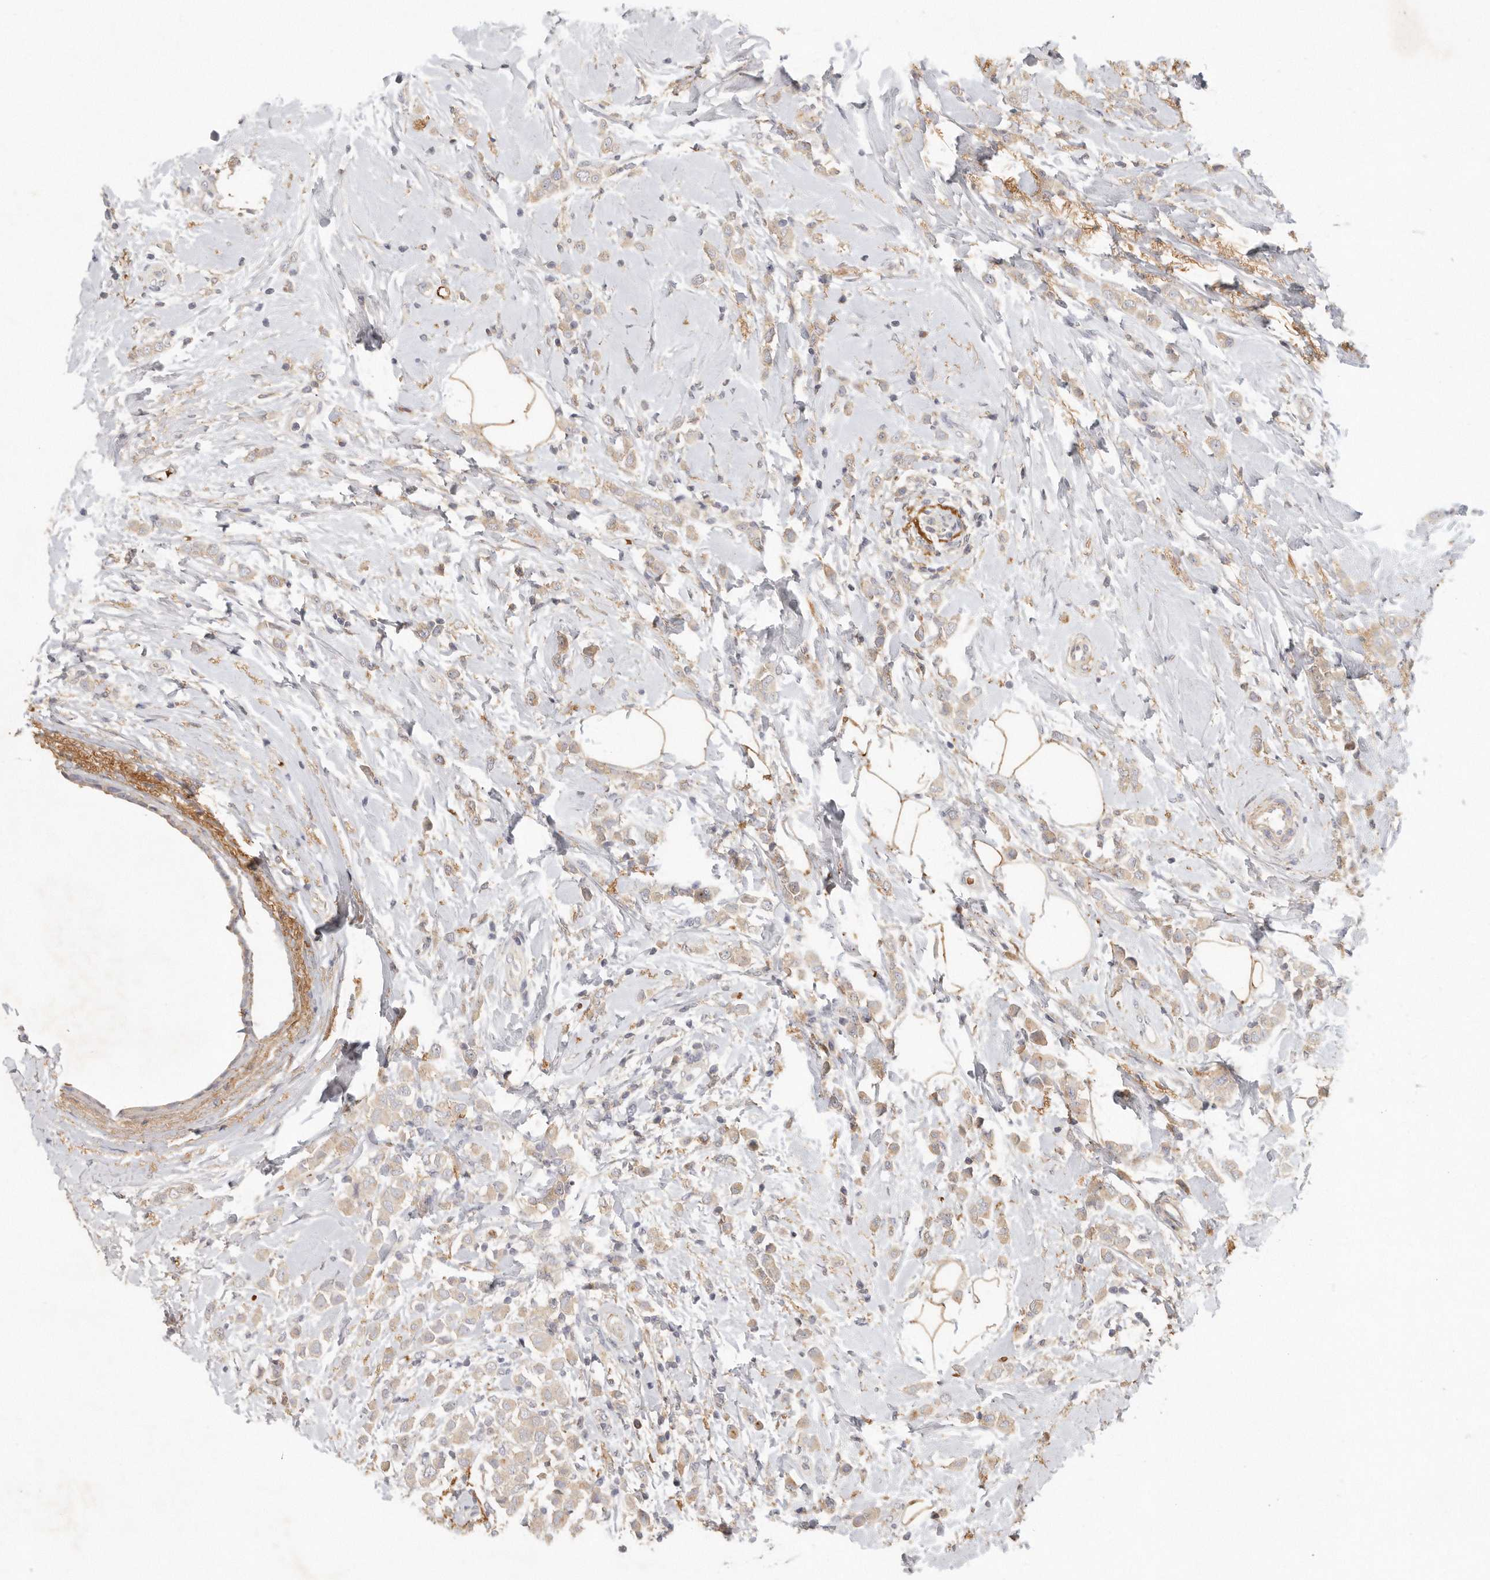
{"staining": {"intensity": "weak", "quantity": ">75%", "location": "cytoplasmic/membranous"}, "tissue": "breast cancer", "cell_type": "Tumor cells", "image_type": "cancer", "snomed": [{"axis": "morphology", "description": "Lobular carcinoma"}, {"axis": "topography", "description": "Breast"}], "caption": "Immunohistochemistry (IHC) staining of breast cancer (lobular carcinoma), which displays low levels of weak cytoplasmic/membranous positivity in approximately >75% of tumor cells indicating weak cytoplasmic/membranous protein expression. The staining was performed using DAB (brown) for protein detection and nuclei were counterstained in hematoxylin (blue).", "gene": "CFAP298", "patient": {"sex": "female", "age": 47}}